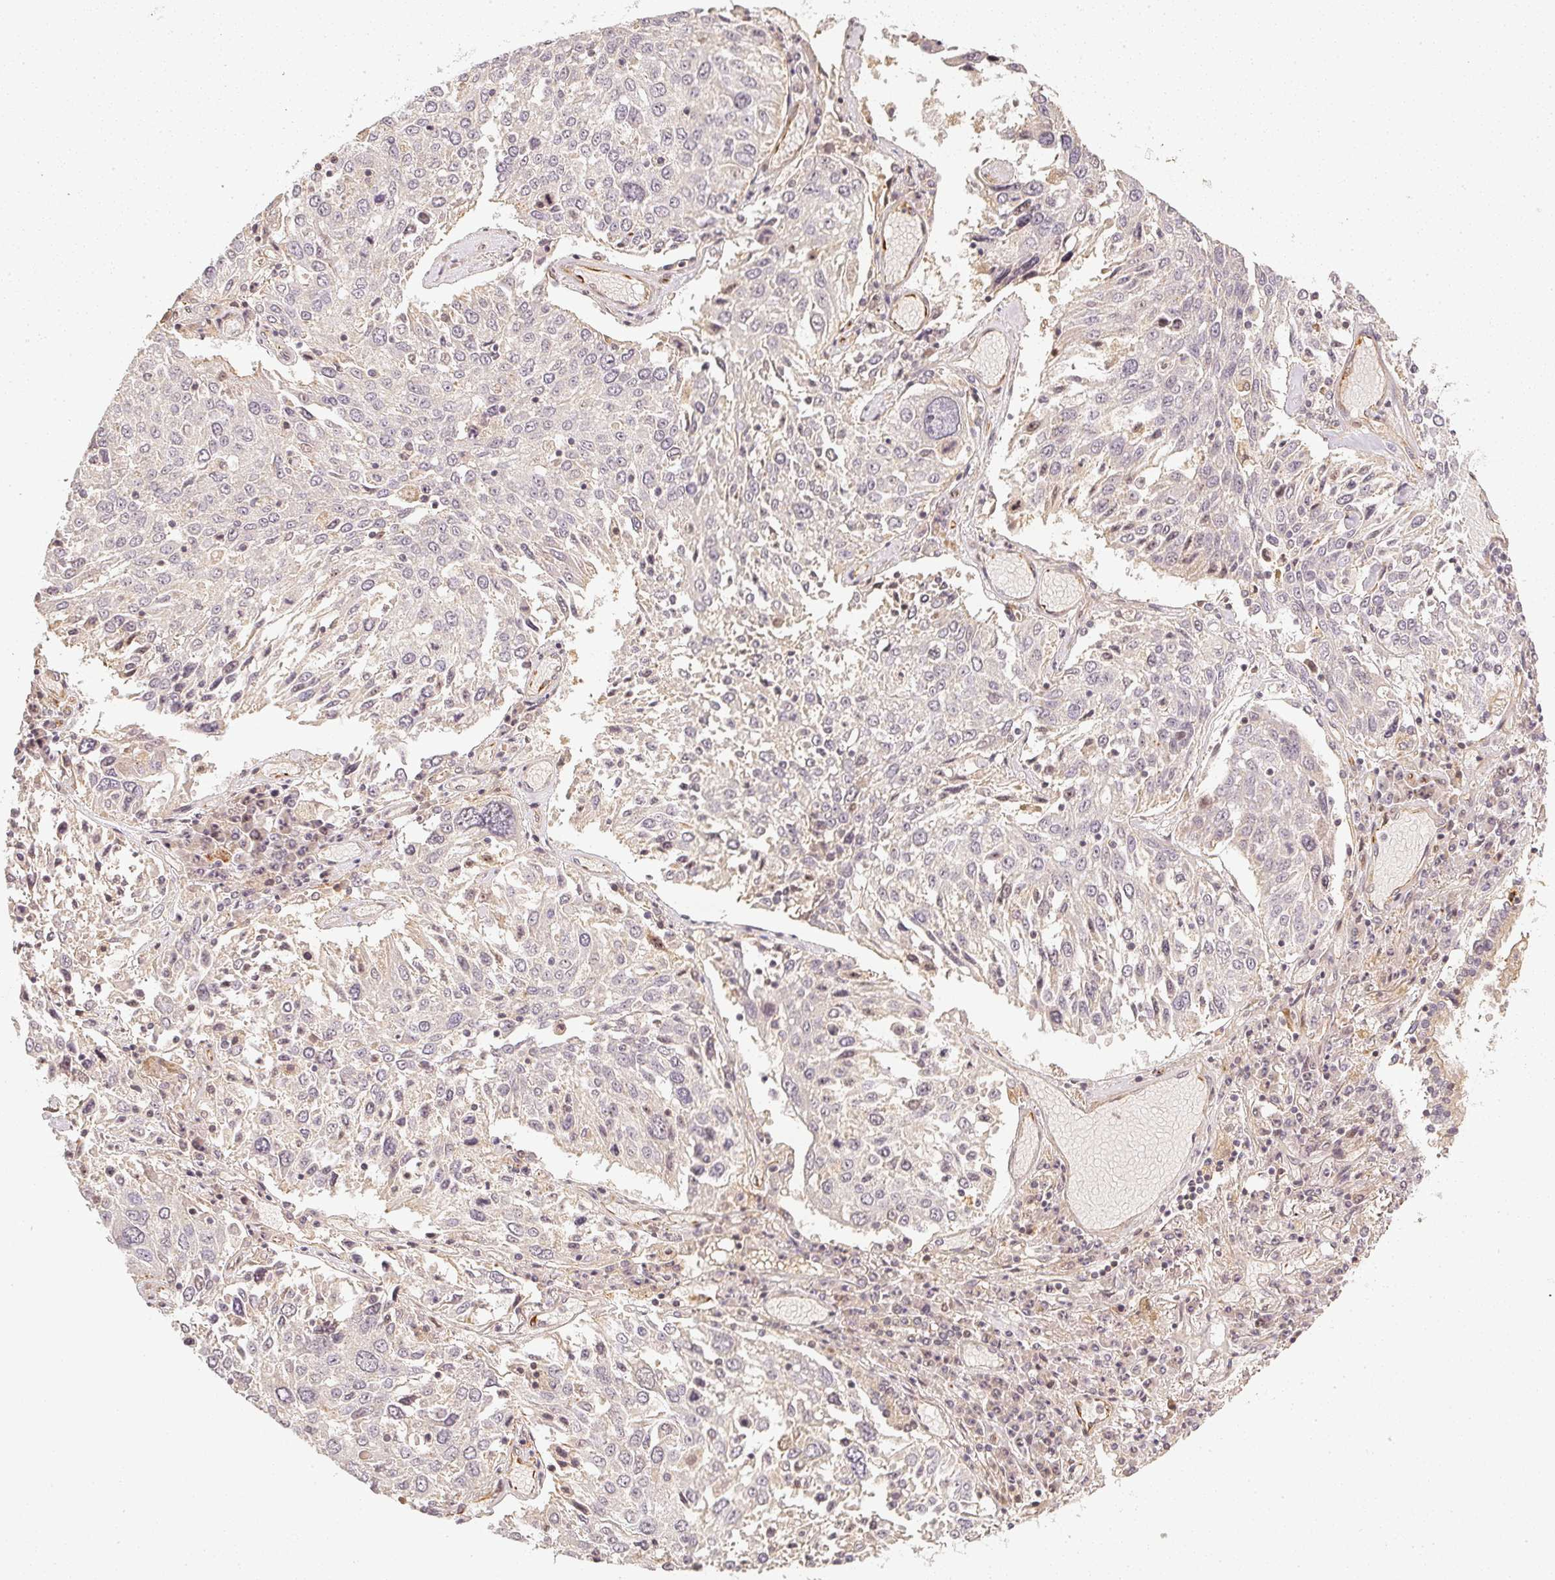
{"staining": {"intensity": "negative", "quantity": "none", "location": "none"}, "tissue": "lung cancer", "cell_type": "Tumor cells", "image_type": "cancer", "snomed": [{"axis": "morphology", "description": "Squamous cell carcinoma, NOS"}, {"axis": "topography", "description": "Lung"}], "caption": "A histopathology image of lung cancer (squamous cell carcinoma) stained for a protein exhibits no brown staining in tumor cells.", "gene": "SERPINE1", "patient": {"sex": "male", "age": 65}}